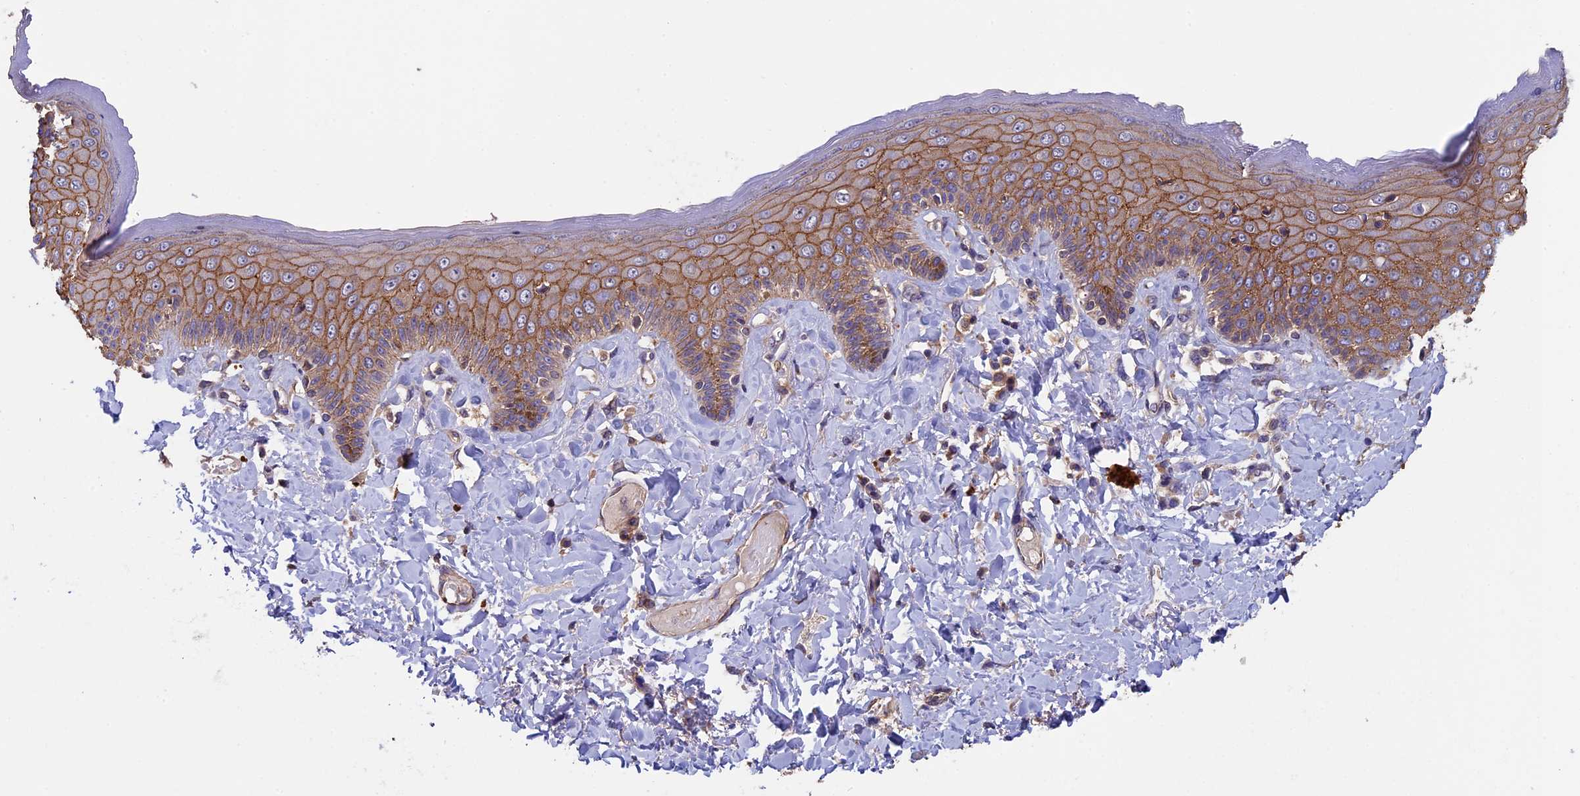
{"staining": {"intensity": "moderate", "quantity": ">75%", "location": "cytoplasmic/membranous"}, "tissue": "skin", "cell_type": "Epidermal cells", "image_type": "normal", "snomed": [{"axis": "morphology", "description": "Normal tissue, NOS"}, {"axis": "topography", "description": "Anal"}], "caption": "An immunohistochemistry (IHC) micrograph of benign tissue is shown. Protein staining in brown labels moderate cytoplasmic/membranous positivity in skin within epidermal cells. Using DAB (3,3'-diaminobenzidine) (brown) and hematoxylin (blue) stains, captured at high magnification using brightfield microscopy.", "gene": "SLC9A5", "patient": {"sex": "male", "age": 69}}